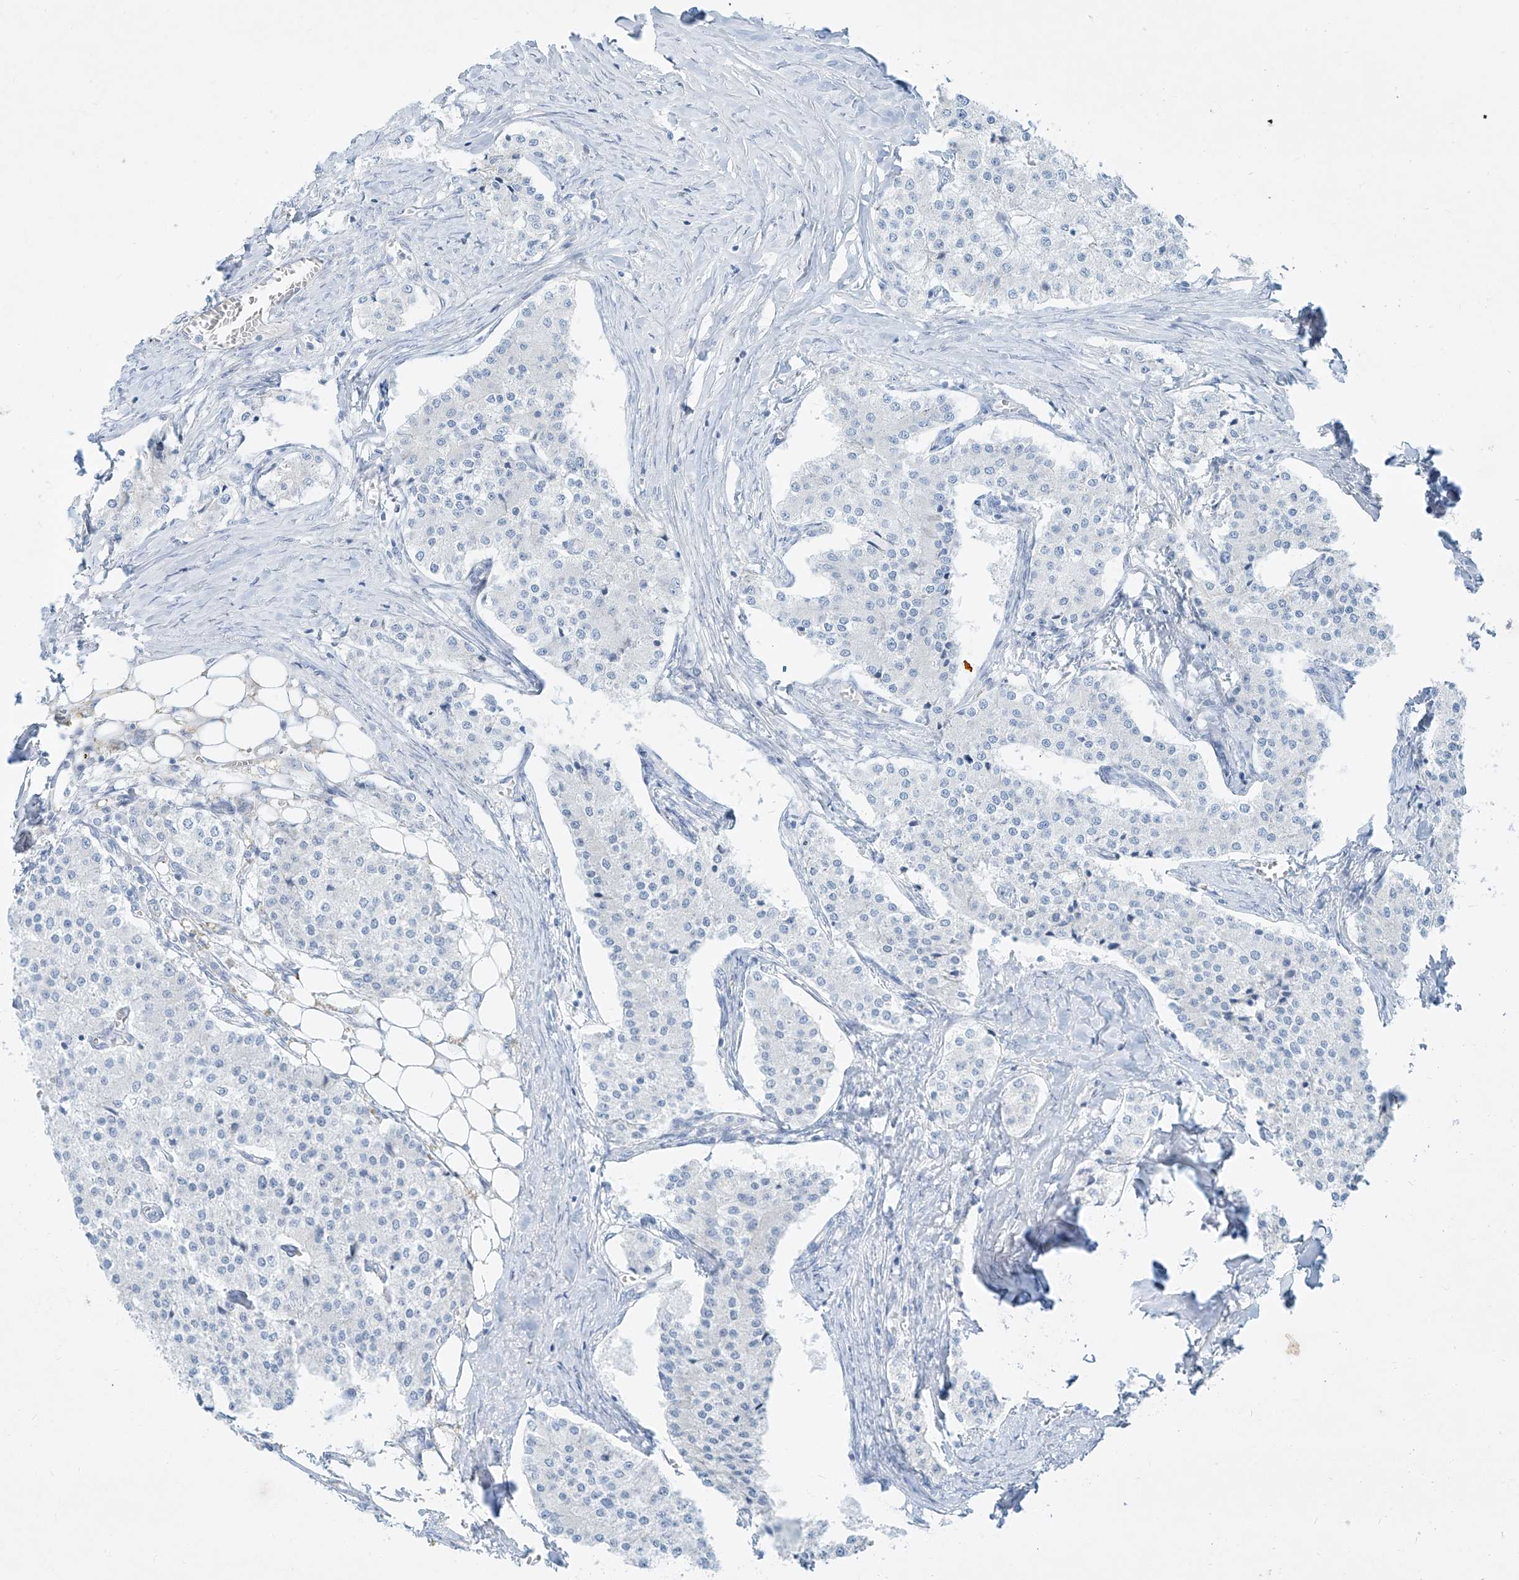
{"staining": {"intensity": "negative", "quantity": "none", "location": "none"}, "tissue": "carcinoid", "cell_type": "Tumor cells", "image_type": "cancer", "snomed": [{"axis": "morphology", "description": "Carcinoid, malignant, NOS"}, {"axis": "topography", "description": "Colon"}], "caption": "Immunohistochemistry photomicrograph of human malignant carcinoid stained for a protein (brown), which exhibits no expression in tumor cells. The staining is performed using DAB brown chromogen with nuclei counter-stained in using hematoxylin.", "gene": "AJM1", "patient": {"sex": "female", "age": 52}}